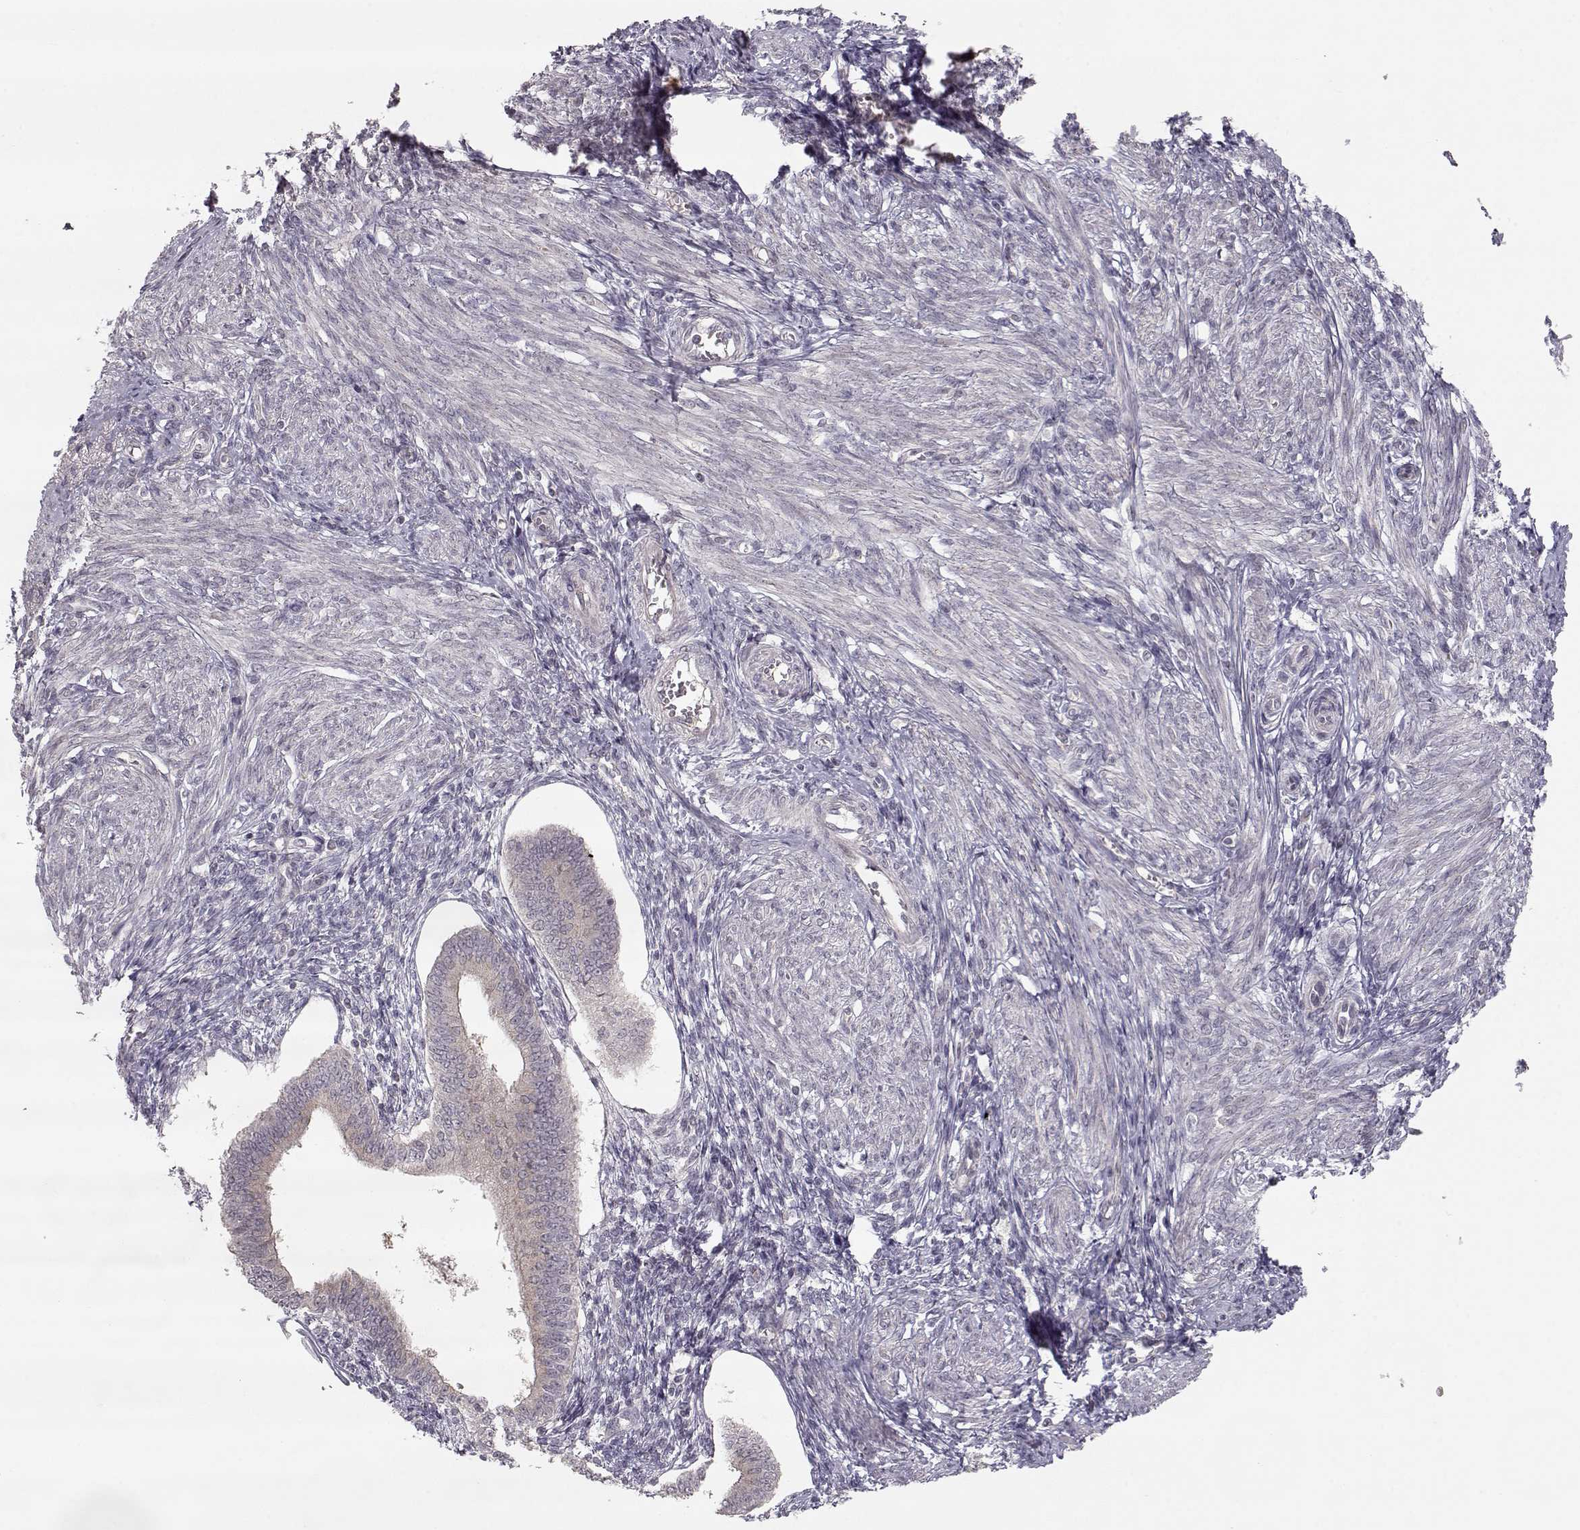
{"staining": {"intensity": "negative", "quantity": "none", "location": "none"}, "tissue": "endometrium", "cell_type": "Cells in endometrial stroma", "image_type": "normal", "snomed": [{"axis": "morphology", "description": "Normal tissue, NOS"}, {"axis": "topography", "description": "Endometrium"}], "caption": "Photomicrograph shows no significant protein staining in cells in endometrial stroma of normal endometrium.", "gene": "PNMT", "patient": {"sex": "female", "age": 42}}